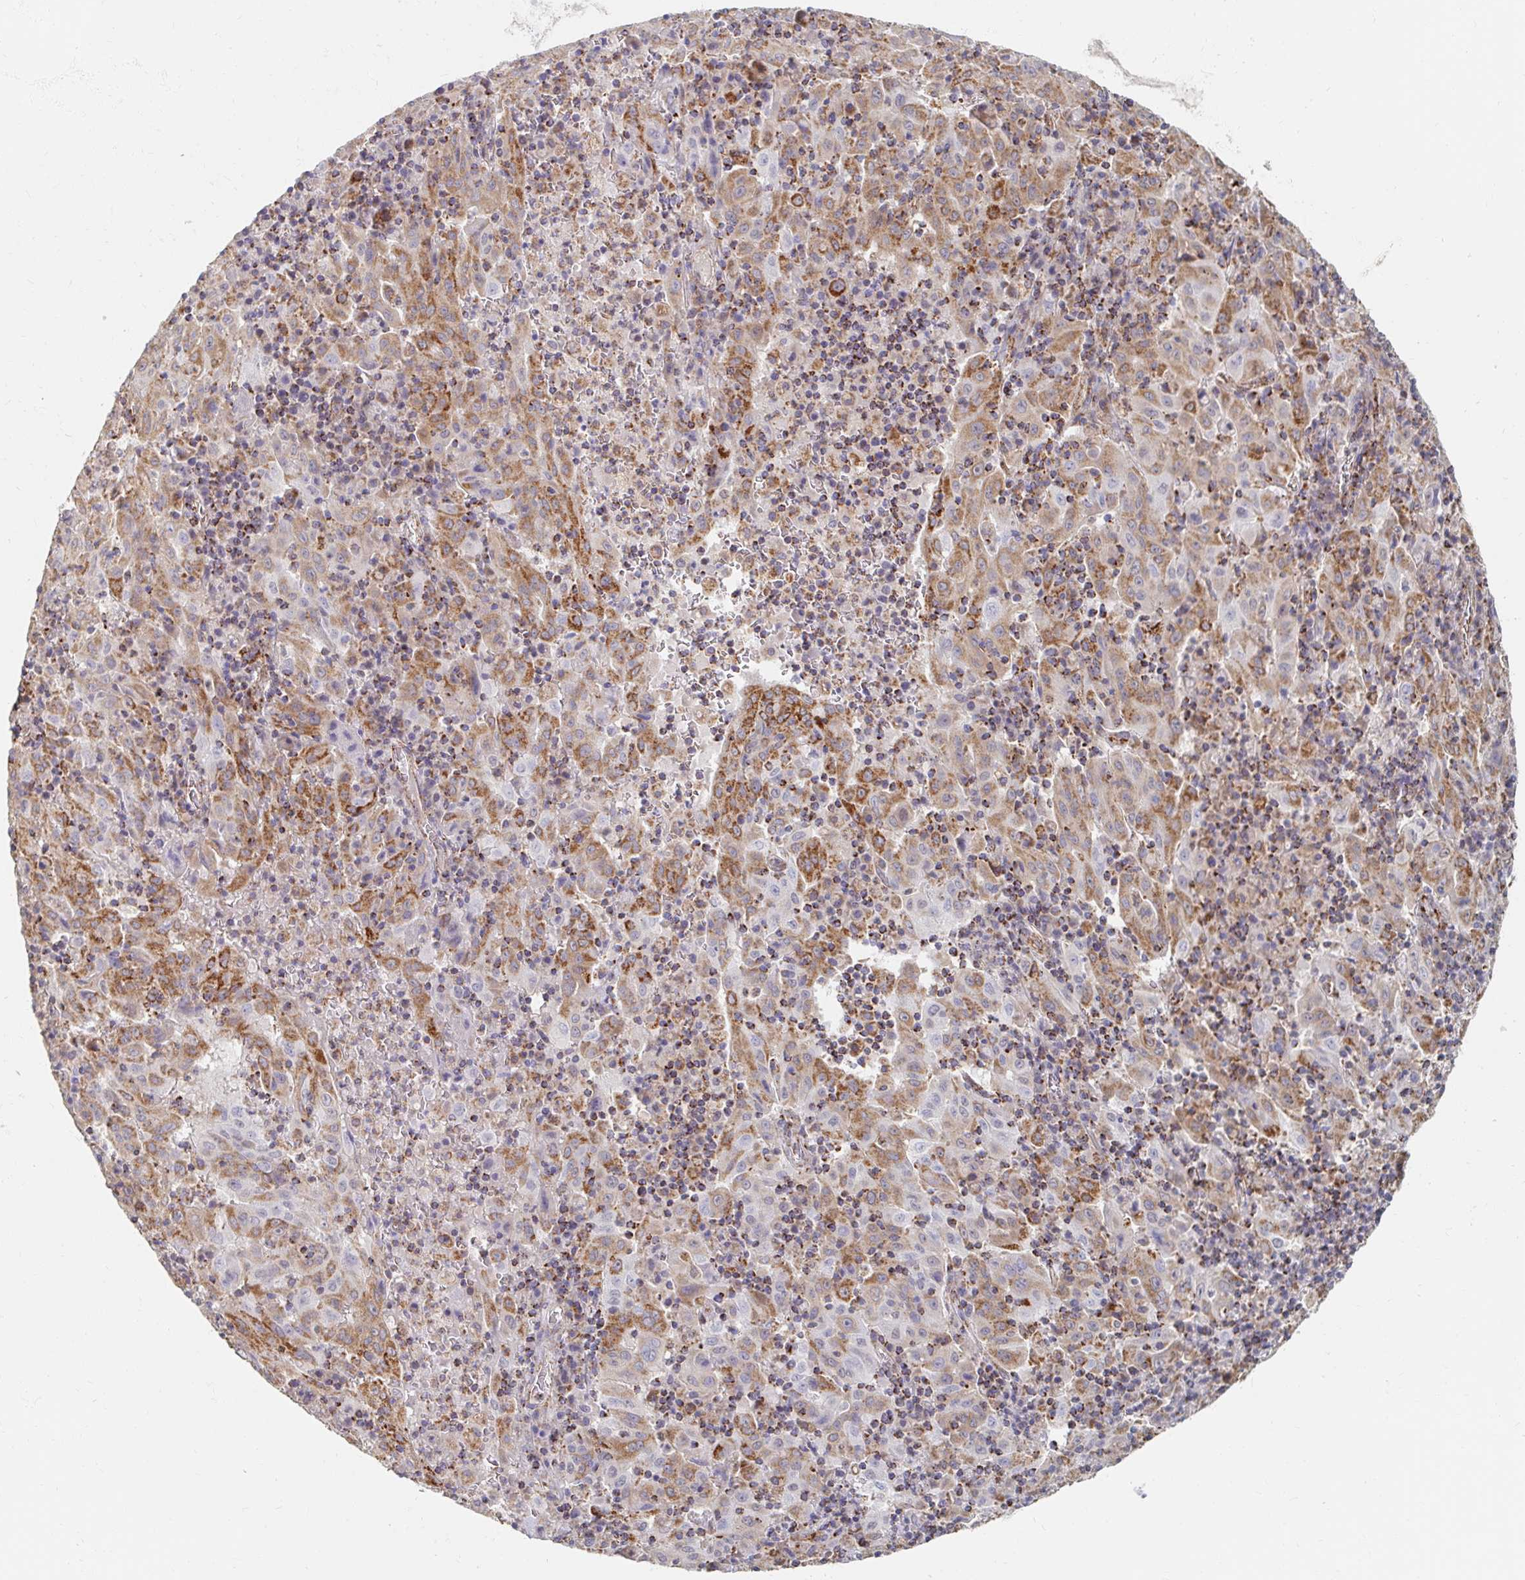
{"staining": {"intensity": "moderate", "quantity": ">75%", "location": "cytoplasmic/membranous"}, "tissue": "pancreatic cancer", "cell_type": "Tumor cells", "image_type": "cancer", "snomed": [{"axis": "morphology", "description": "Adenocarcinoma, NOS"}, {"axis": "topography", "description": "Pancreas"}], "caption": "Human pancreatic cancer (adenocarcinoma) stained with a brown dye shows moderate cytoplasmic/membranous positive expression in about >75% of tumor cells.", "gene": "MAVS", "patient": {"sex": "male", "age": 63}}